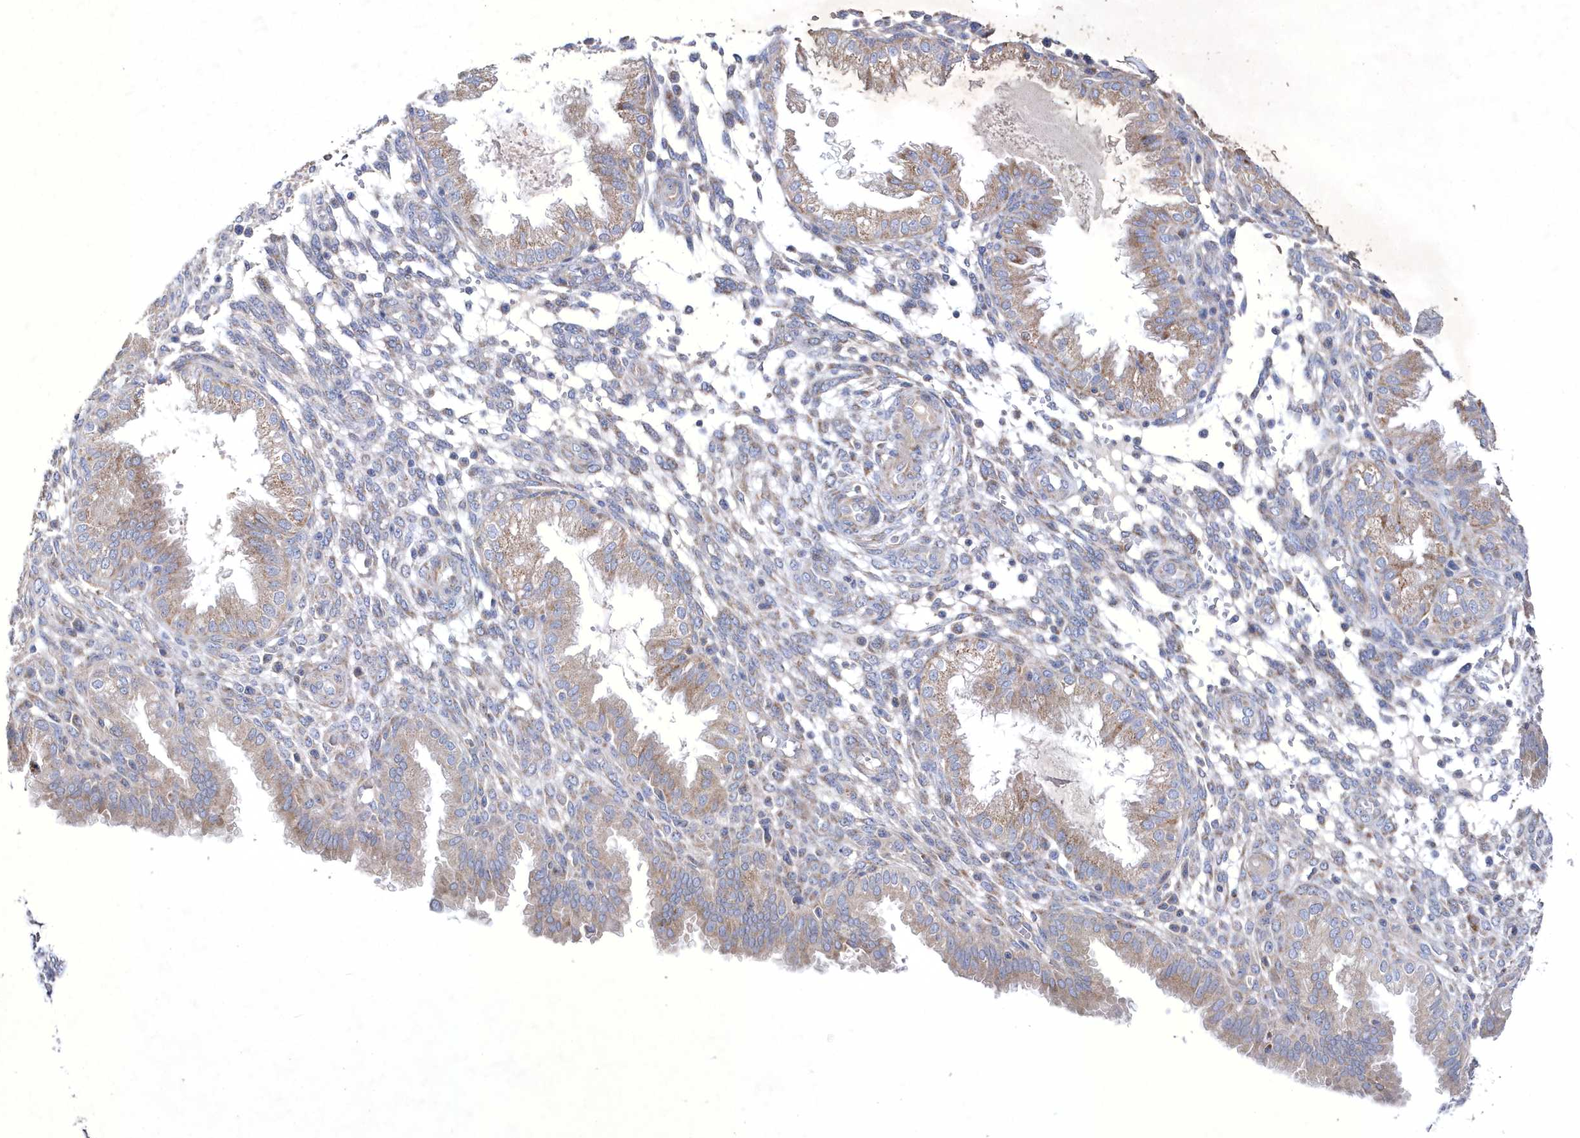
{"staining": {"intensity": "negative", "quantity": "none", "location": "none"}, "tissue": "endometrium", "cell_type": "Cells in endometrial stroma", "image_type": "normal", "snomed": [{"axis": "morphology", "description": "Normal tissue, NOS"}, {"axis": "topography", "description": "Endometrium"}], "caption": "This is an IHC photomicrograph of benign endometrium. There is no staining in cells in endometrial stroma.", "gene": "METTL8", "patient": {"sex": "female", "age": 33}}